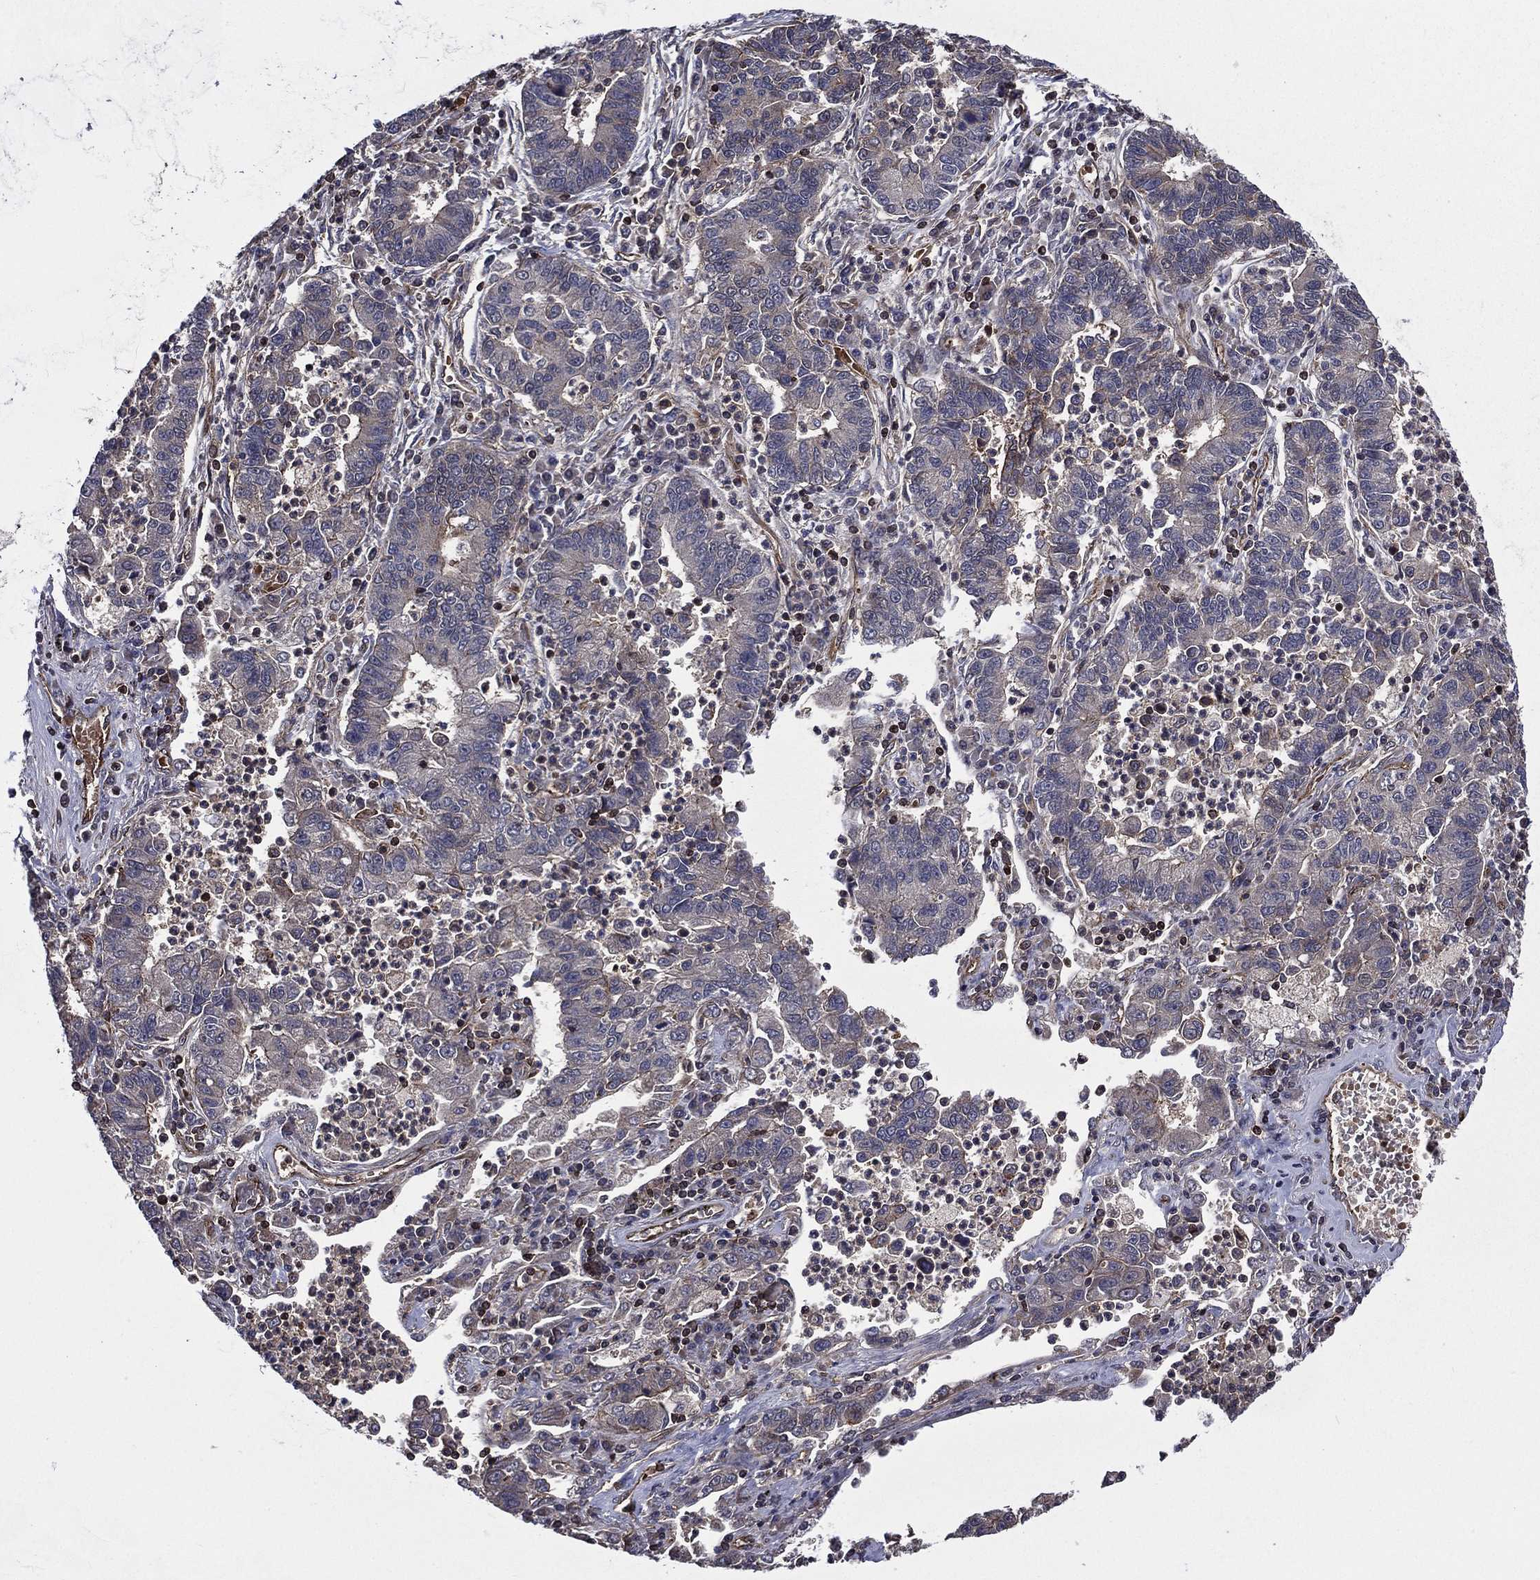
{"staining": {"intensity": "negative", "quantity": "none", "location": "none"}, "tissue": "lung cancer", "cell_type": "Tumor cells", "image_type": "cancer", "snomed": [{"axis": "morphology", "description": "Adenocarcinoma, NOS"}, {"axis": "topography", "description": "Lung"}], "caption": "Immunohistochemical staining of human adenocarcinoma (lung) shows no significant positivity in tumor cells.", "gene": "PLPP3", "patient": {"sex": "female", "age": 57}}